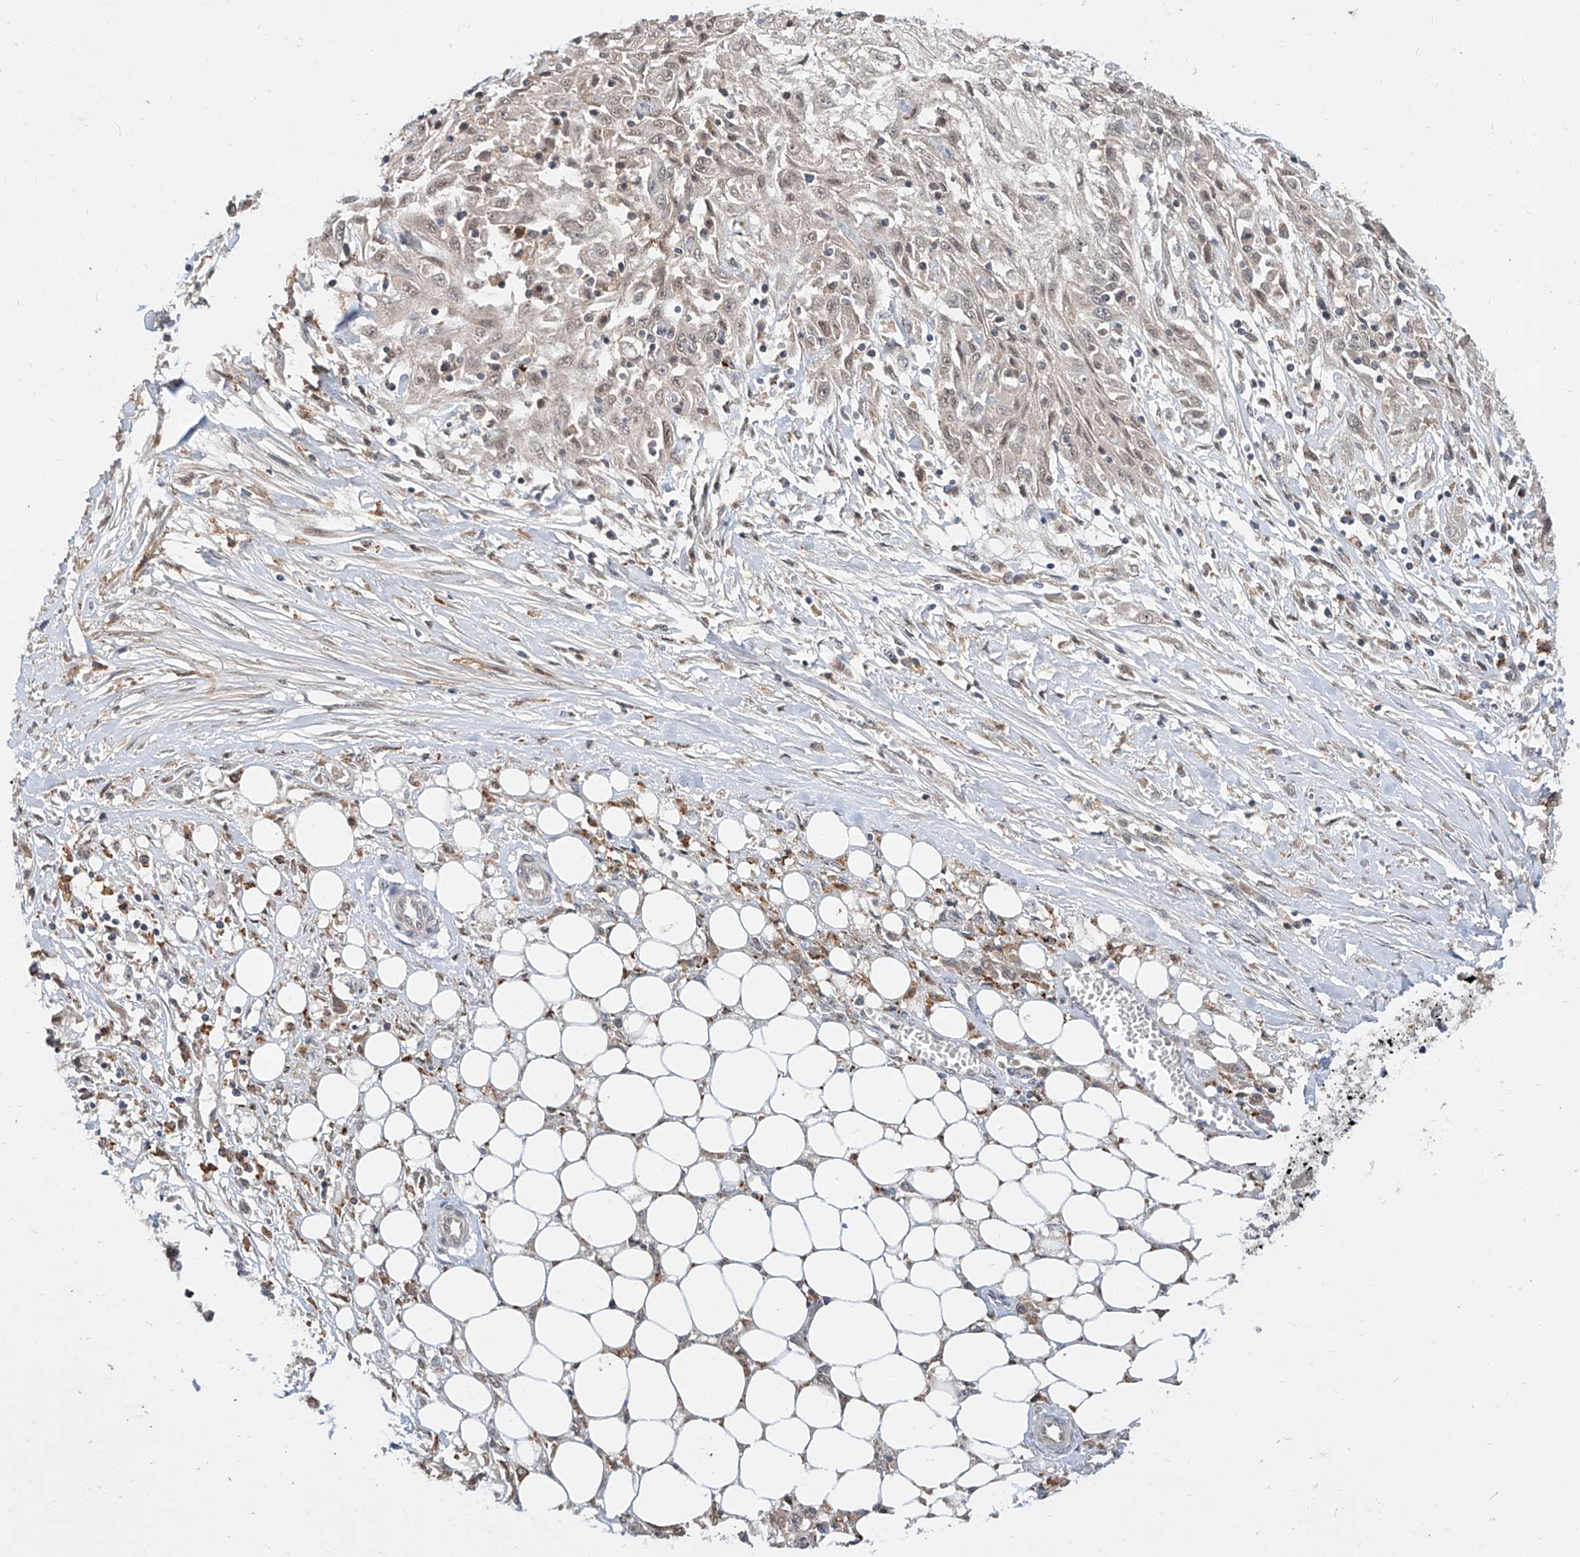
{"staining": {"intensity": "weak", "quantity": ">75%", "location": "nuclear"}, "tissue": "skin cancer", "cell_type": "Tumor cells", "image_type": "cancer", "snomed": [{"axis": "morphology", "description": "Squamous cell carcinoma, NOS"}, {"axis": "morphology", "description": "Squamous cell carcinoma, metastatic, NOS"}, {"axis": "topography", "description": "Skin"}, {"axis": "topography", "description": "Lymph node"}], "caption": "Protein staining demonstrates weak nuclear positivity in about >75% of tumor cells in skin cancer (squamous cell carcinoma).", "gene": "DIRAS3", "patient": {"sex": "male", "age": 75}}